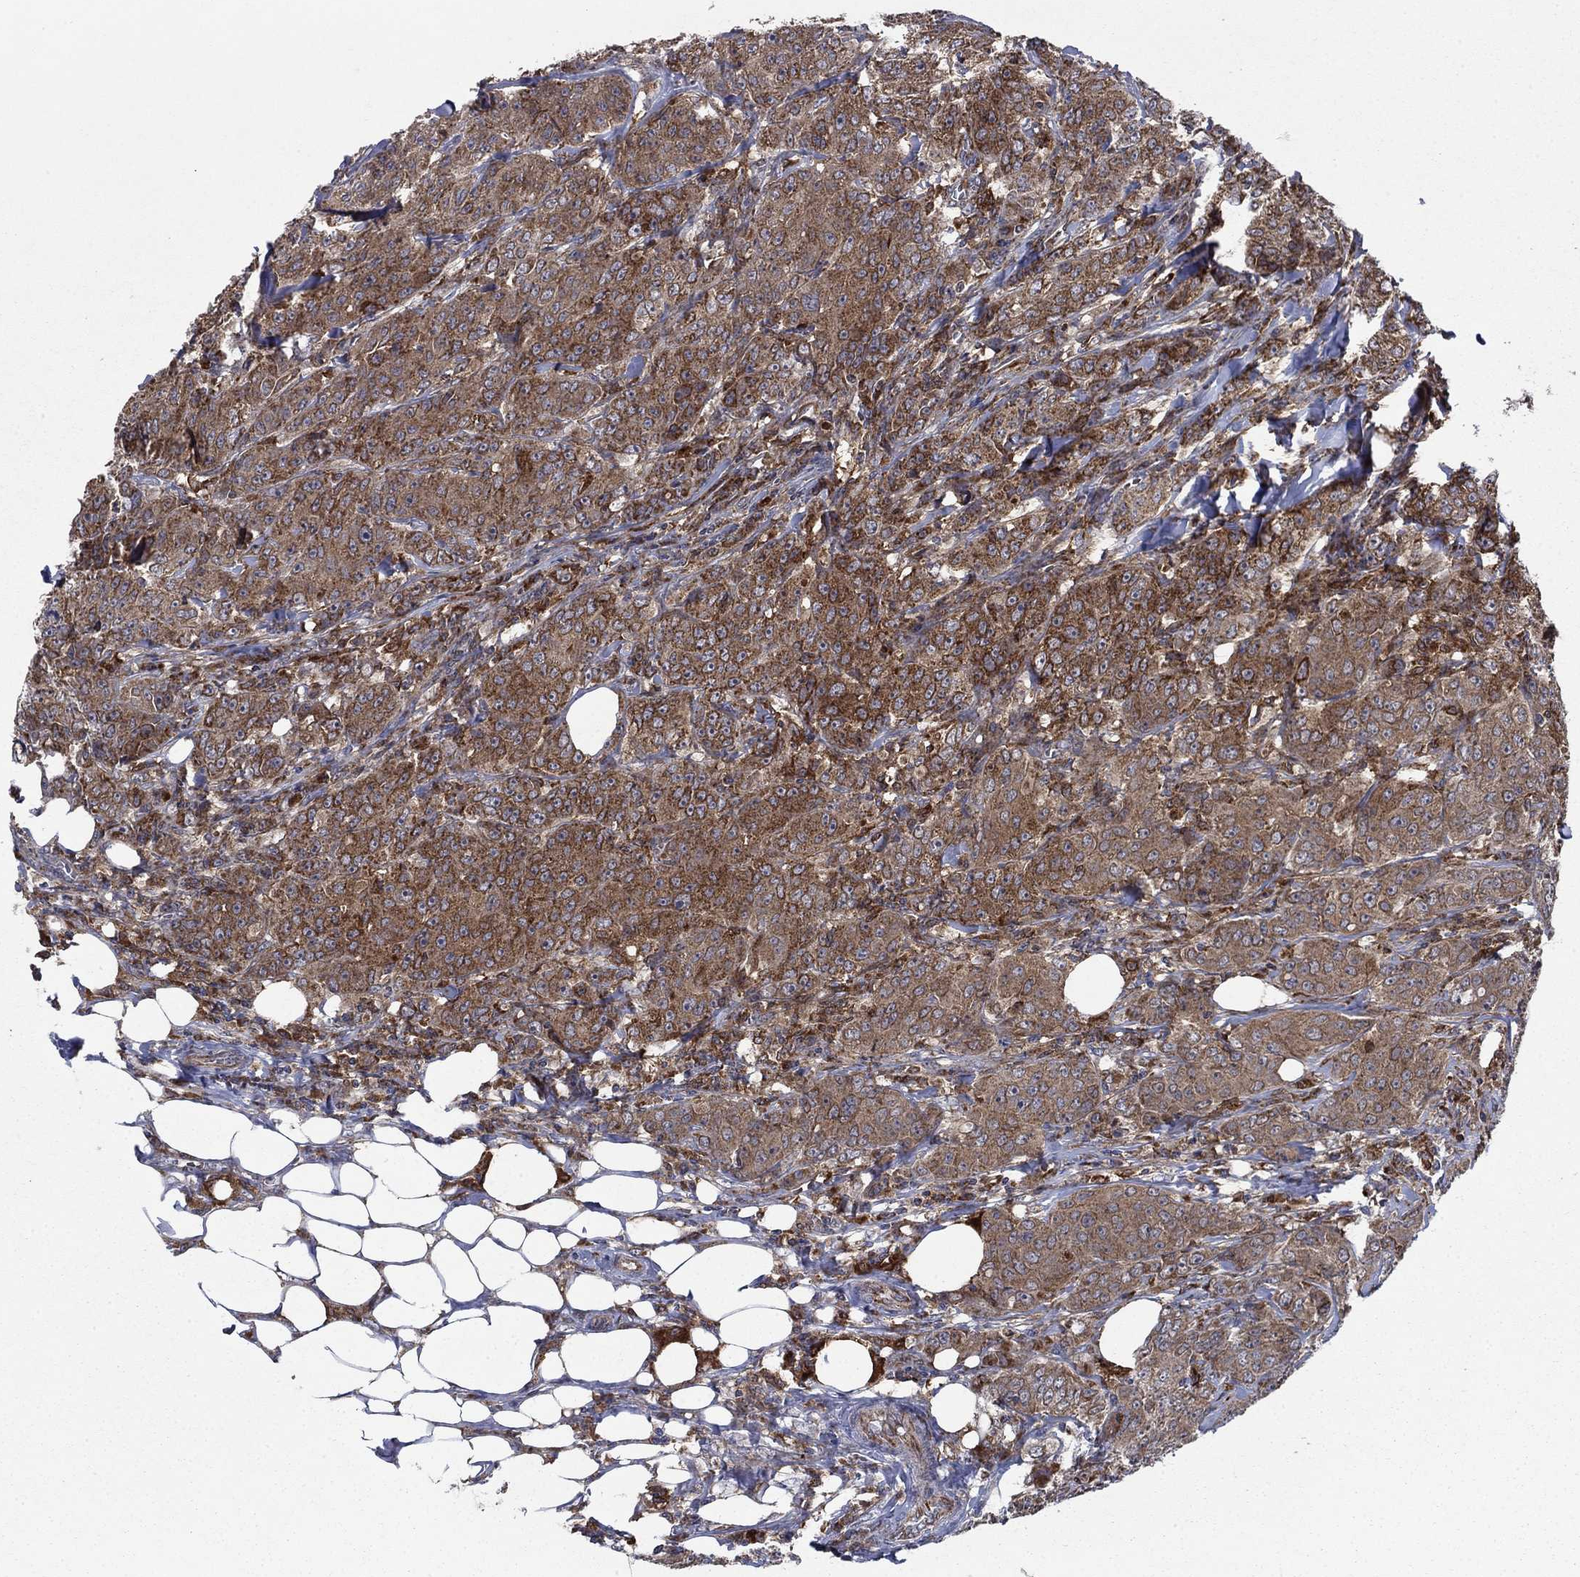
{"staining": {"intensity": "strong", "quantity": "25%-75%", "location": "cytoplasmic/membranous"}, "tissue": "breast cancer", "cell_type": "Tumor cells", "image_type": "cancer", "snomed": [{"axis": "morphology", "description": "Duct carcinoma"}, {"axis": "topography", "description": "Breast"}], "caption": "Strong cytoplasmic/membranous protein positivity is present in about 25%-75% of tumor cells in breast cancer (infiltrating ductal carcinoma).", "gene": "RNF19B", "patient": {"sex": "female", "age": 43}}